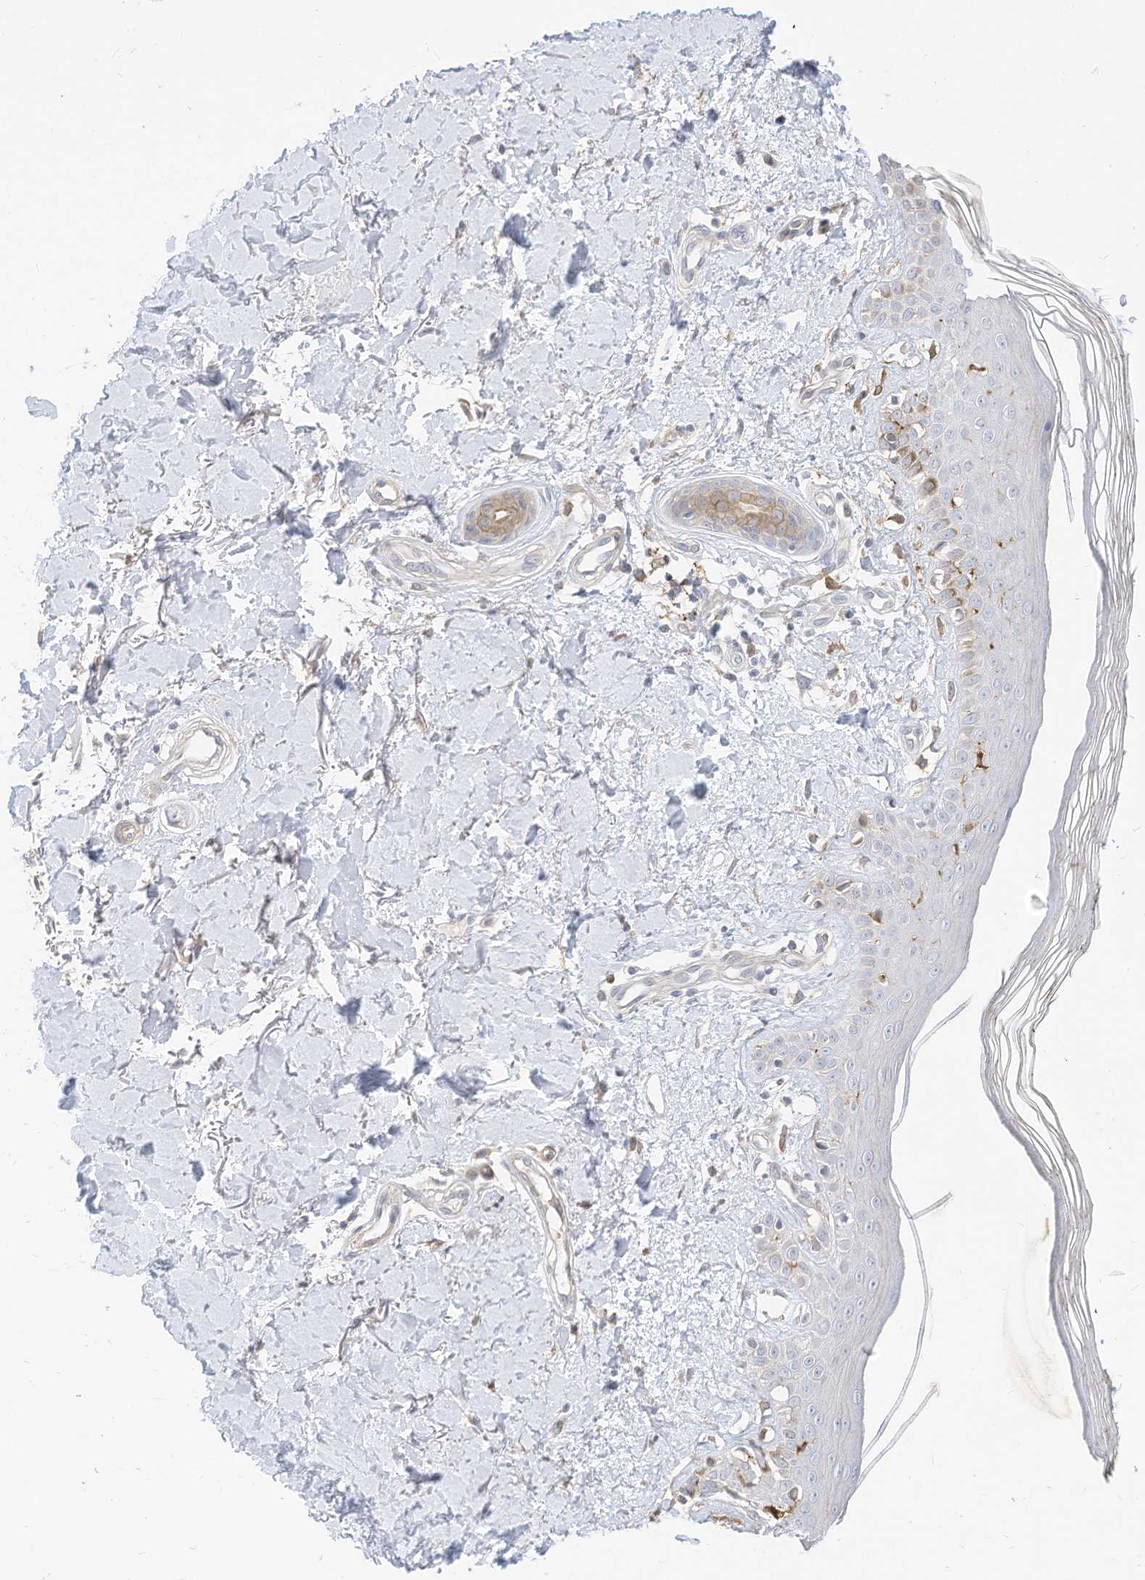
{"staining": {"intensity": "weak", "quantity": ">75%", "location": "cytoplasmic/membranous"}, "tissue": "skin", "cell_type": "Fibroblasts", "image_type": "normal", "snomed": [{"axis": "morphology", "description": "Normal tissue, NOS"}, {"axis": "topography", "description": "Skin"}], "caption": "Weak cytoplasmic/membranous staining is identified in about >75% of fibroblasts in normal skin.", "gene": "ATP13A1", "patient": {"sex": "female", "age": 64}}